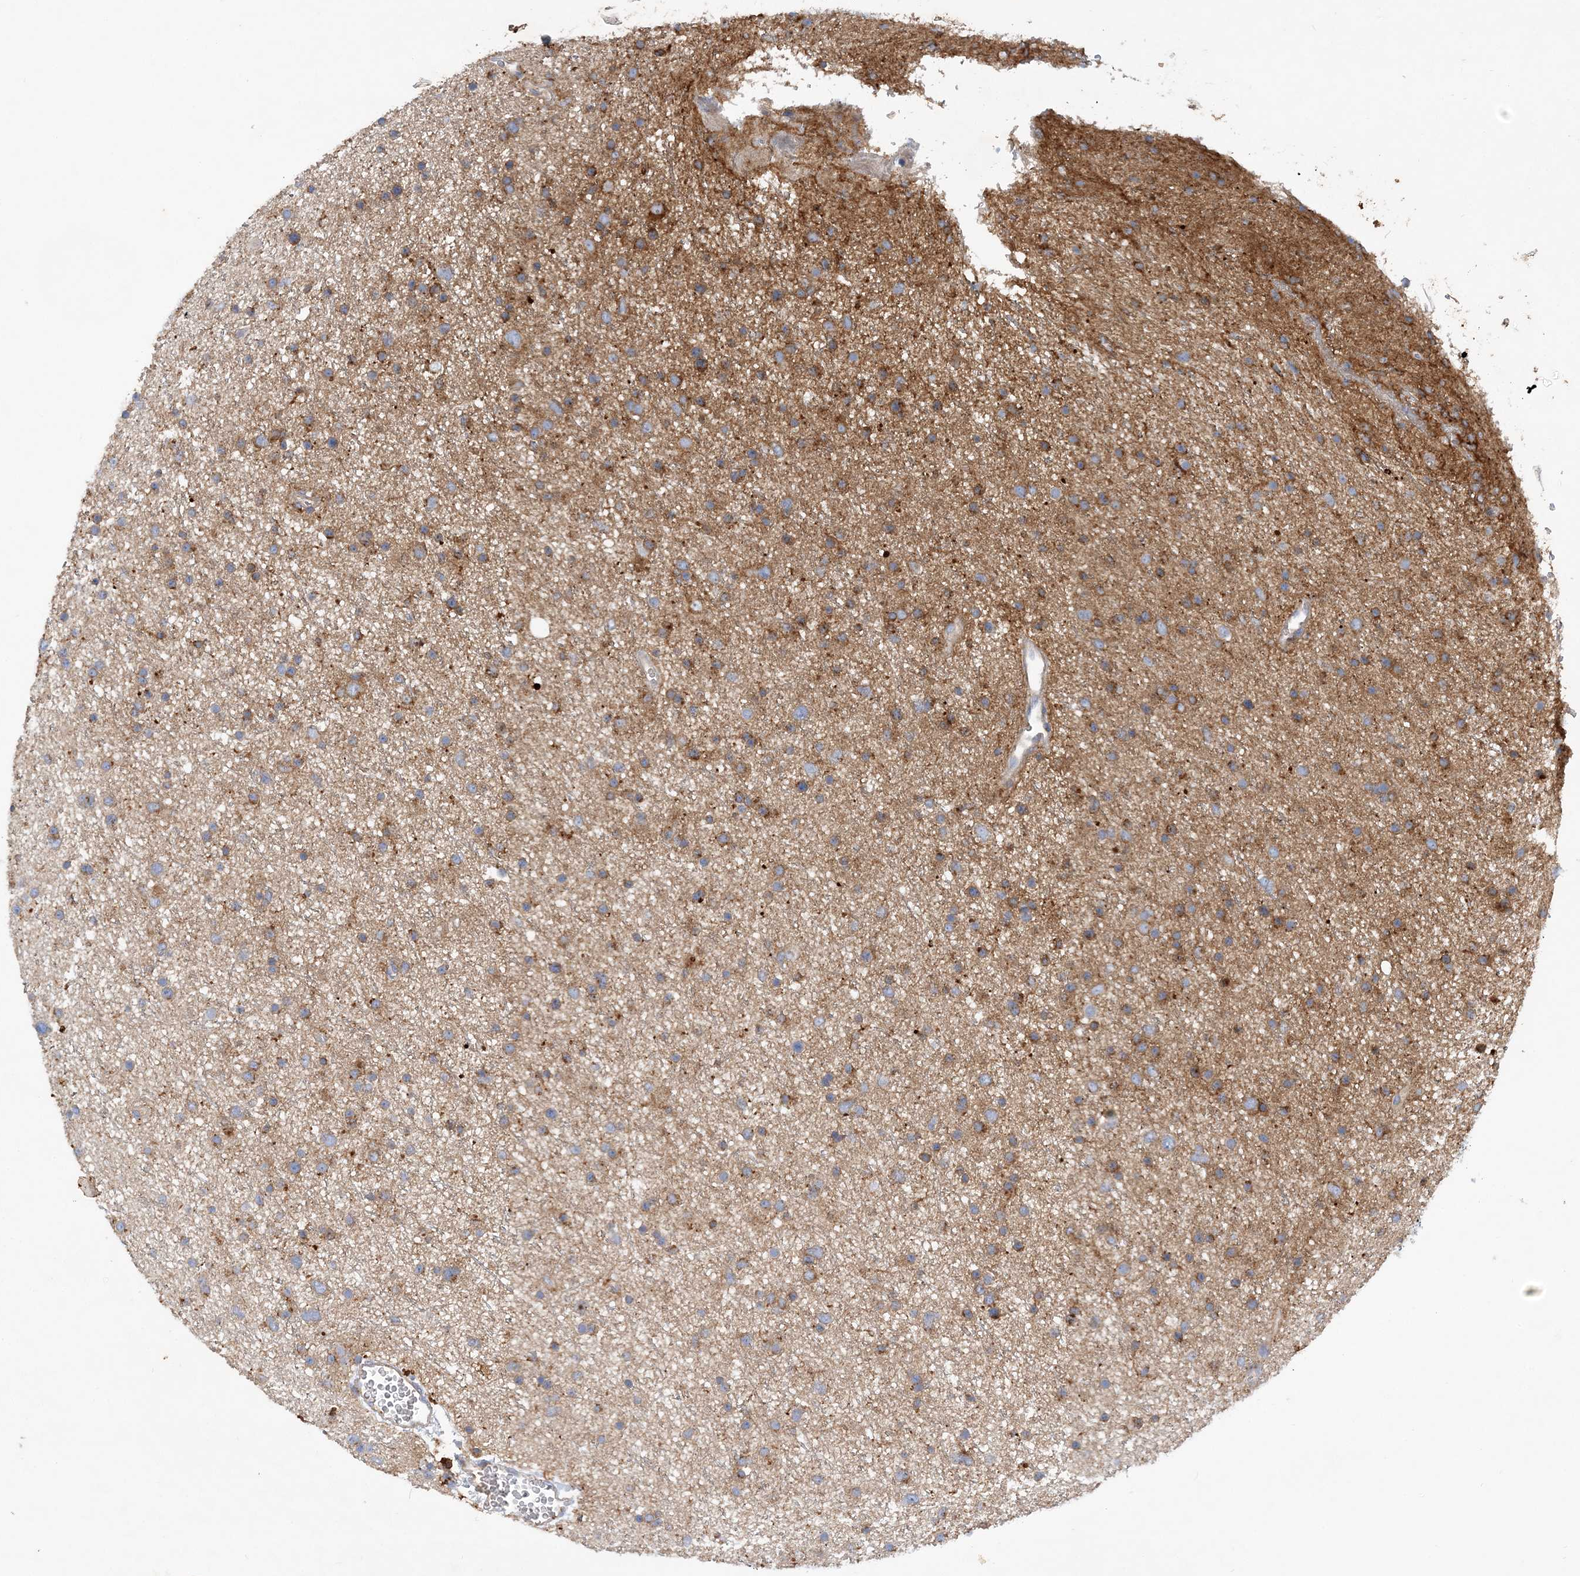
{"staining": {"intensity": "moderate", "quantity": ">75%", "location": "cytoplasmic/membranous"}, "tissue": "glioma", "cell_type": "Tumor cells", "image_type": "cancer", "snomed": [{"axis": "morphology", "description": "Glioma, malignant, Low grade"}, {"axis": "topography", "description": "Cerebral cortex"}], "caption": "IHC histopathology image of glioma stained for a protein (brown), which displays medium levels of moderate cytoplasmic/membranous positivity in approximately >75% of tumor cells.", "gene": "GRINA", "patient": {"sex": "female", "age": 39}}